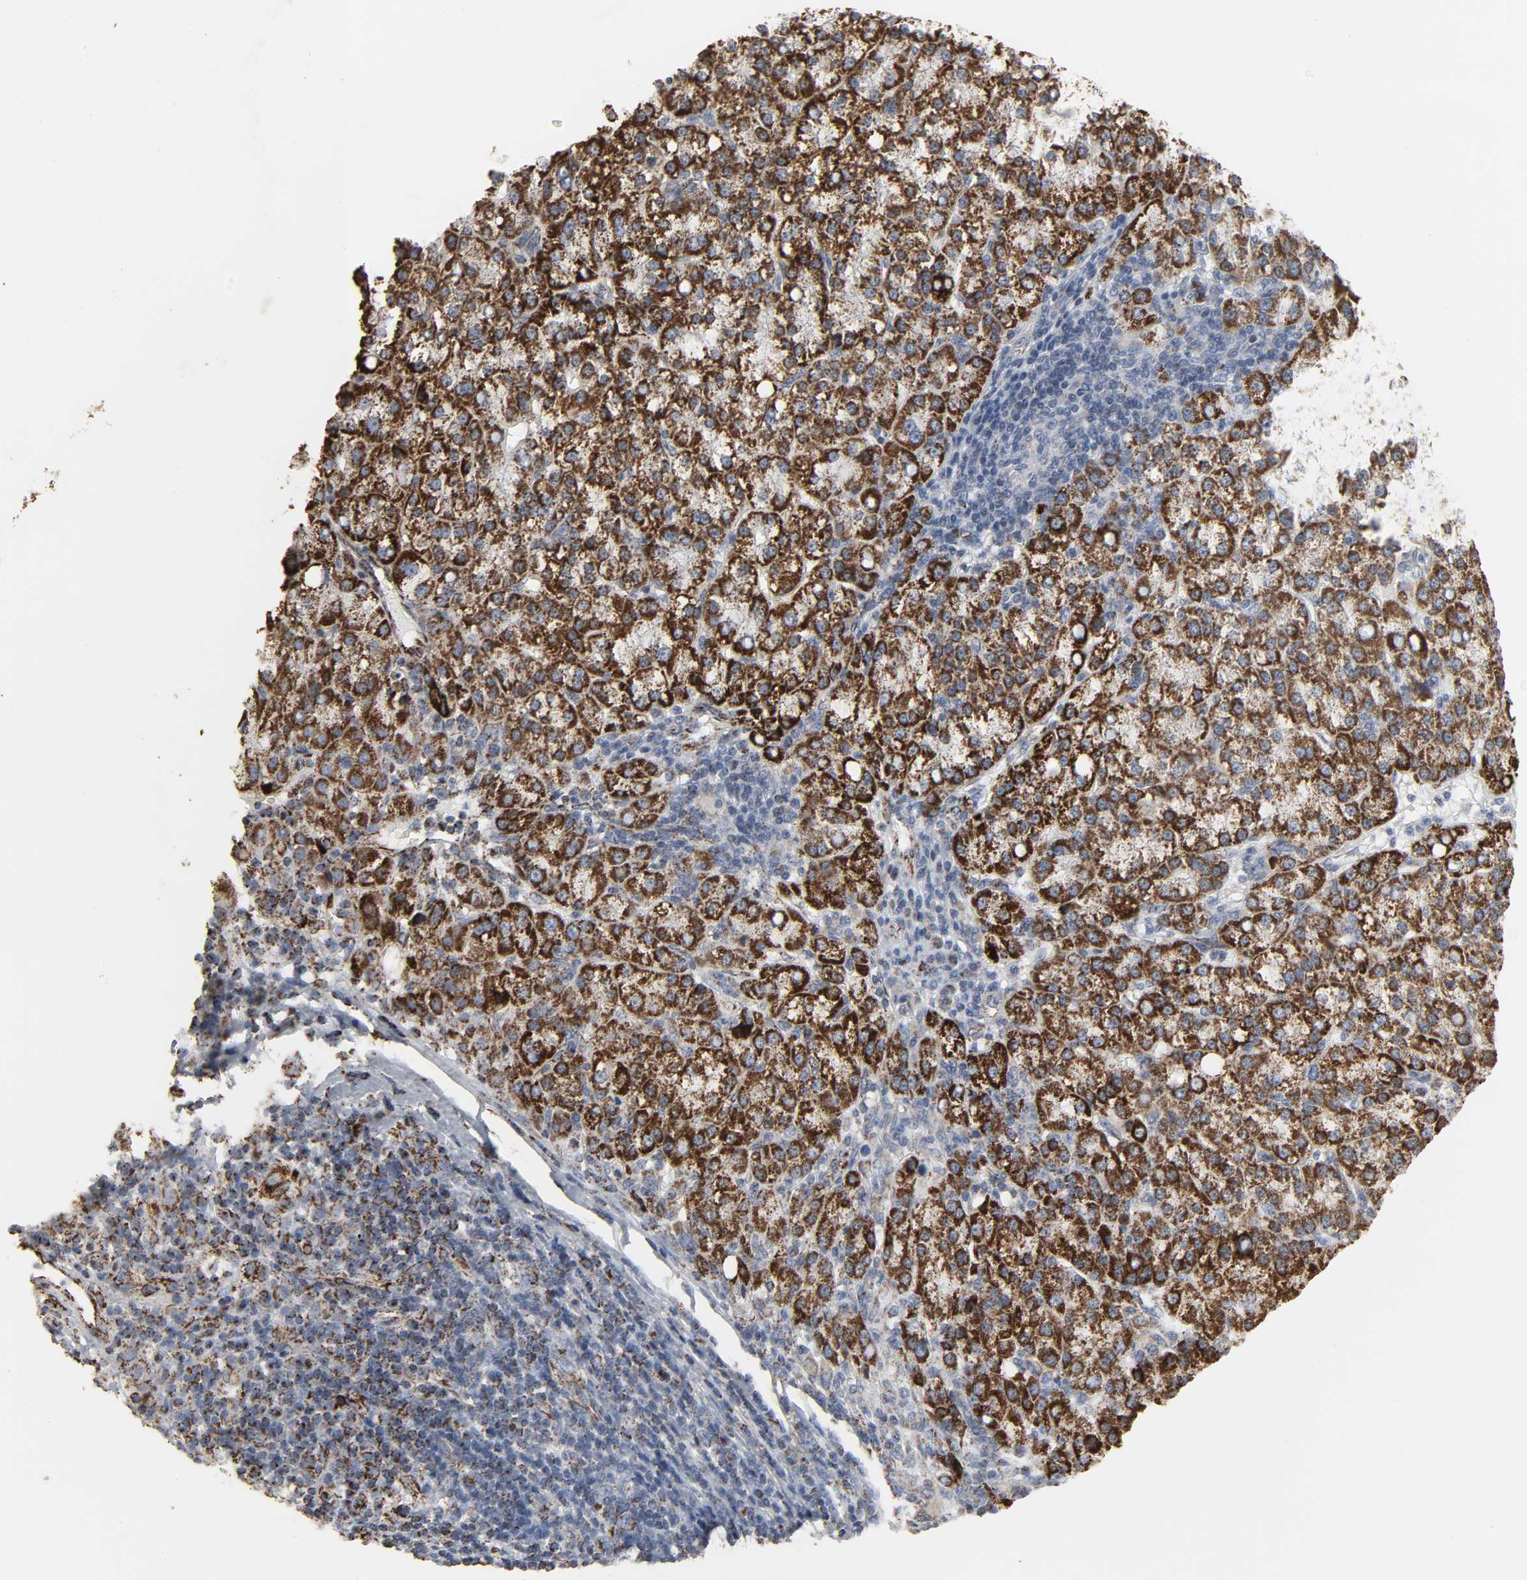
{"staining": {"intensity": "strong", "quantity": ">75%", "location": "cytoplasmic/membranous"}, "tissue": "liver cancer", "cell_type": "Tumor cells", "image_type": "cancer", "snomed": [{"axis": "morphology", "description": "Carcinoma, Hepatocellular, NOS"}, {"axis": "topography", "description": "Liver"}], "caption": "Approximately >75% of tumor cells in human hepatocellular carcinoma (liver) reveal strong cytoplasmic/membranous protein expression as visualized by brown immunohistochemical staining.", "gene": "ACAT1", "patient": {"sex": "female", "age": 58}}